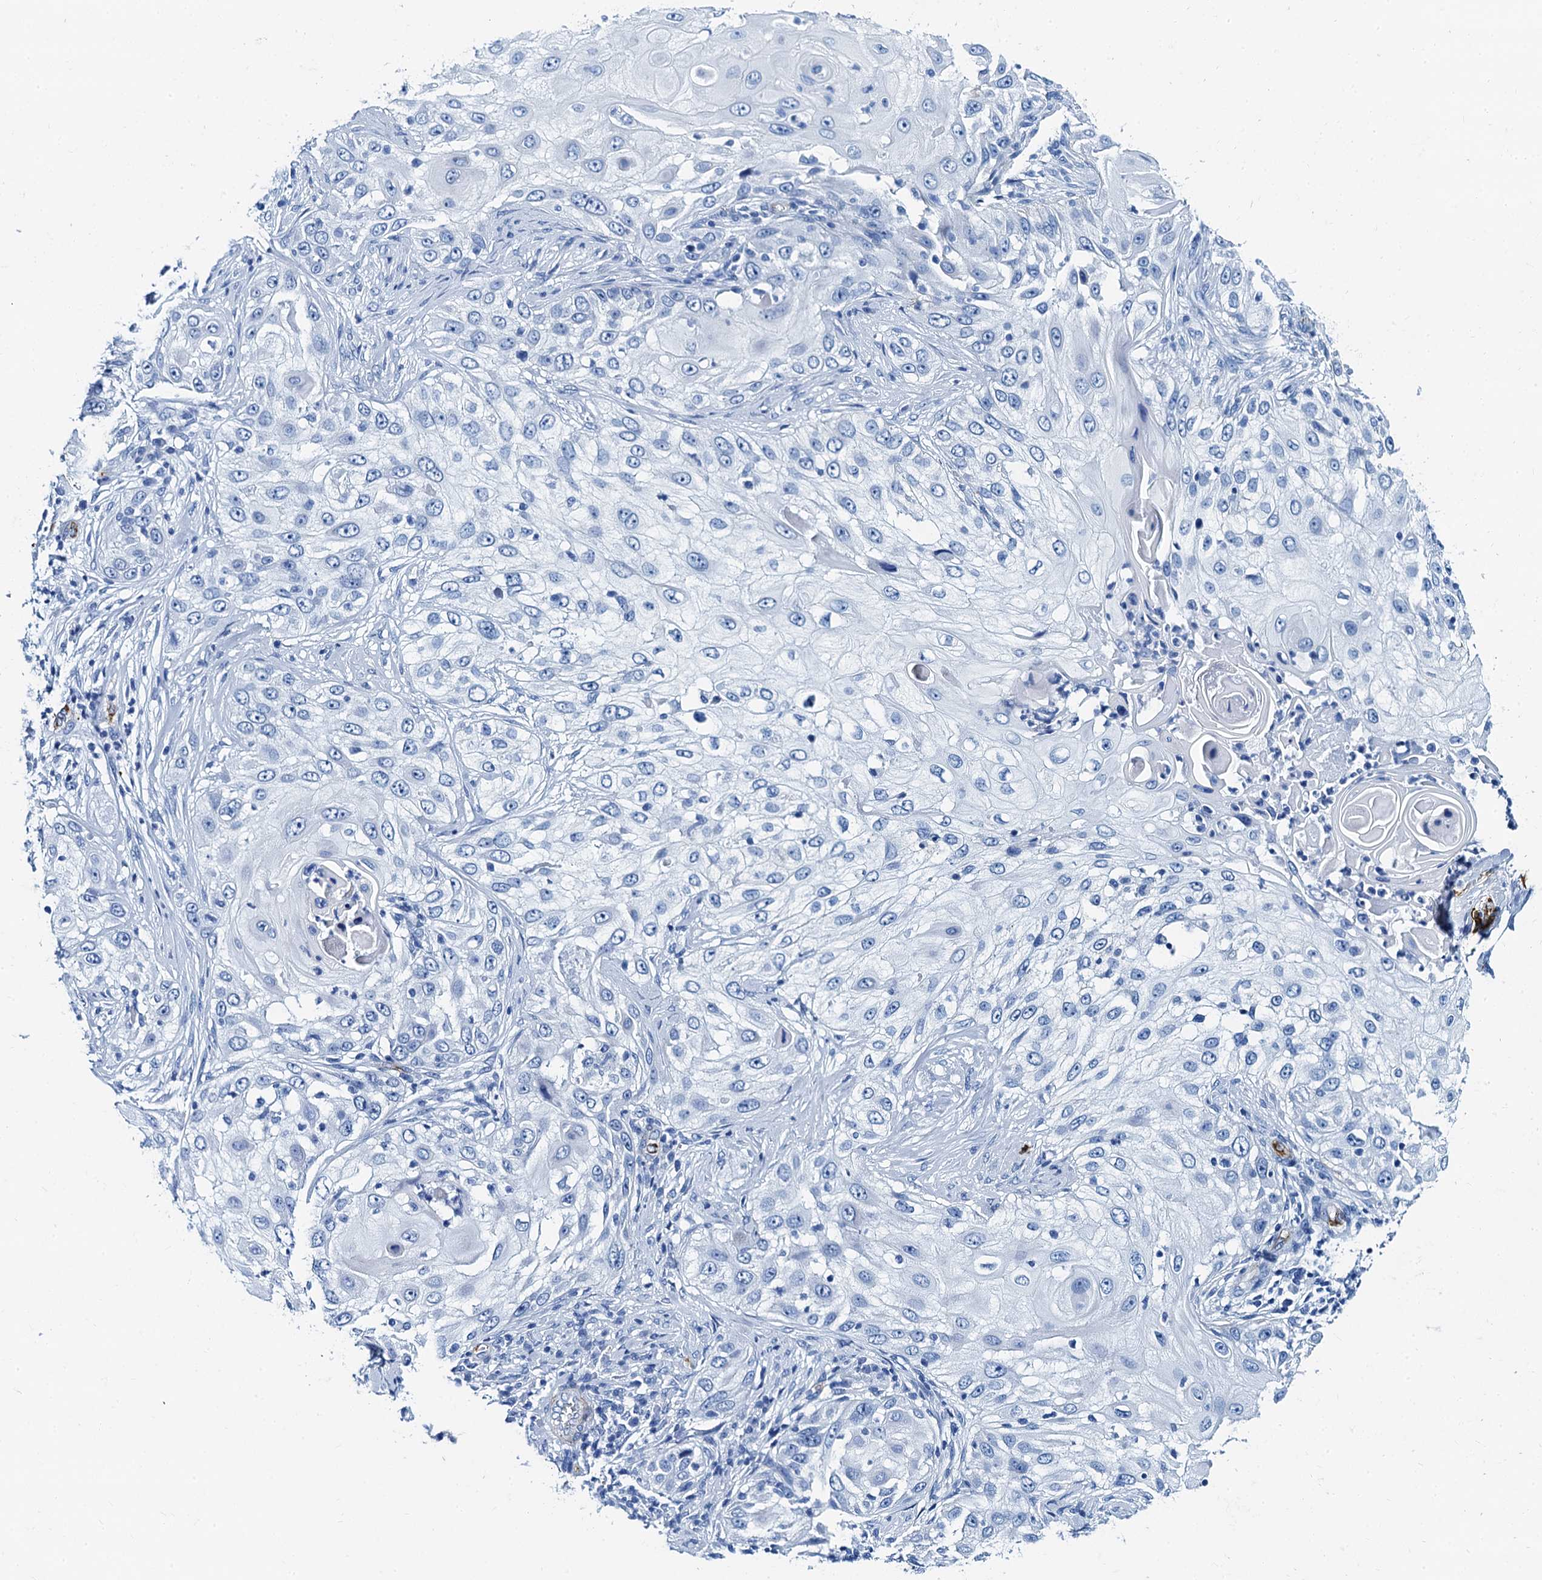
{"staining": {"intensity": "negative", "quantity": "none", "location": "none"}, "tissue": "skin cancer", "cell_type": "Tumor cells", "image_type": "cancer", "snomed": [{"axis": "morphology", "description": "Squamous cell carcinoma, NOS"}, {"axis": "topography", "description": "Skin"}], "caption": "A high-resolution micrograph shows immunohistochemistry (IHC) staining of skin squamous cell carcinoma, which exhibits no significant staining in tumor cells.", "gene": "CAVIN2", "patient": {"sex": "female", "age": 44}}